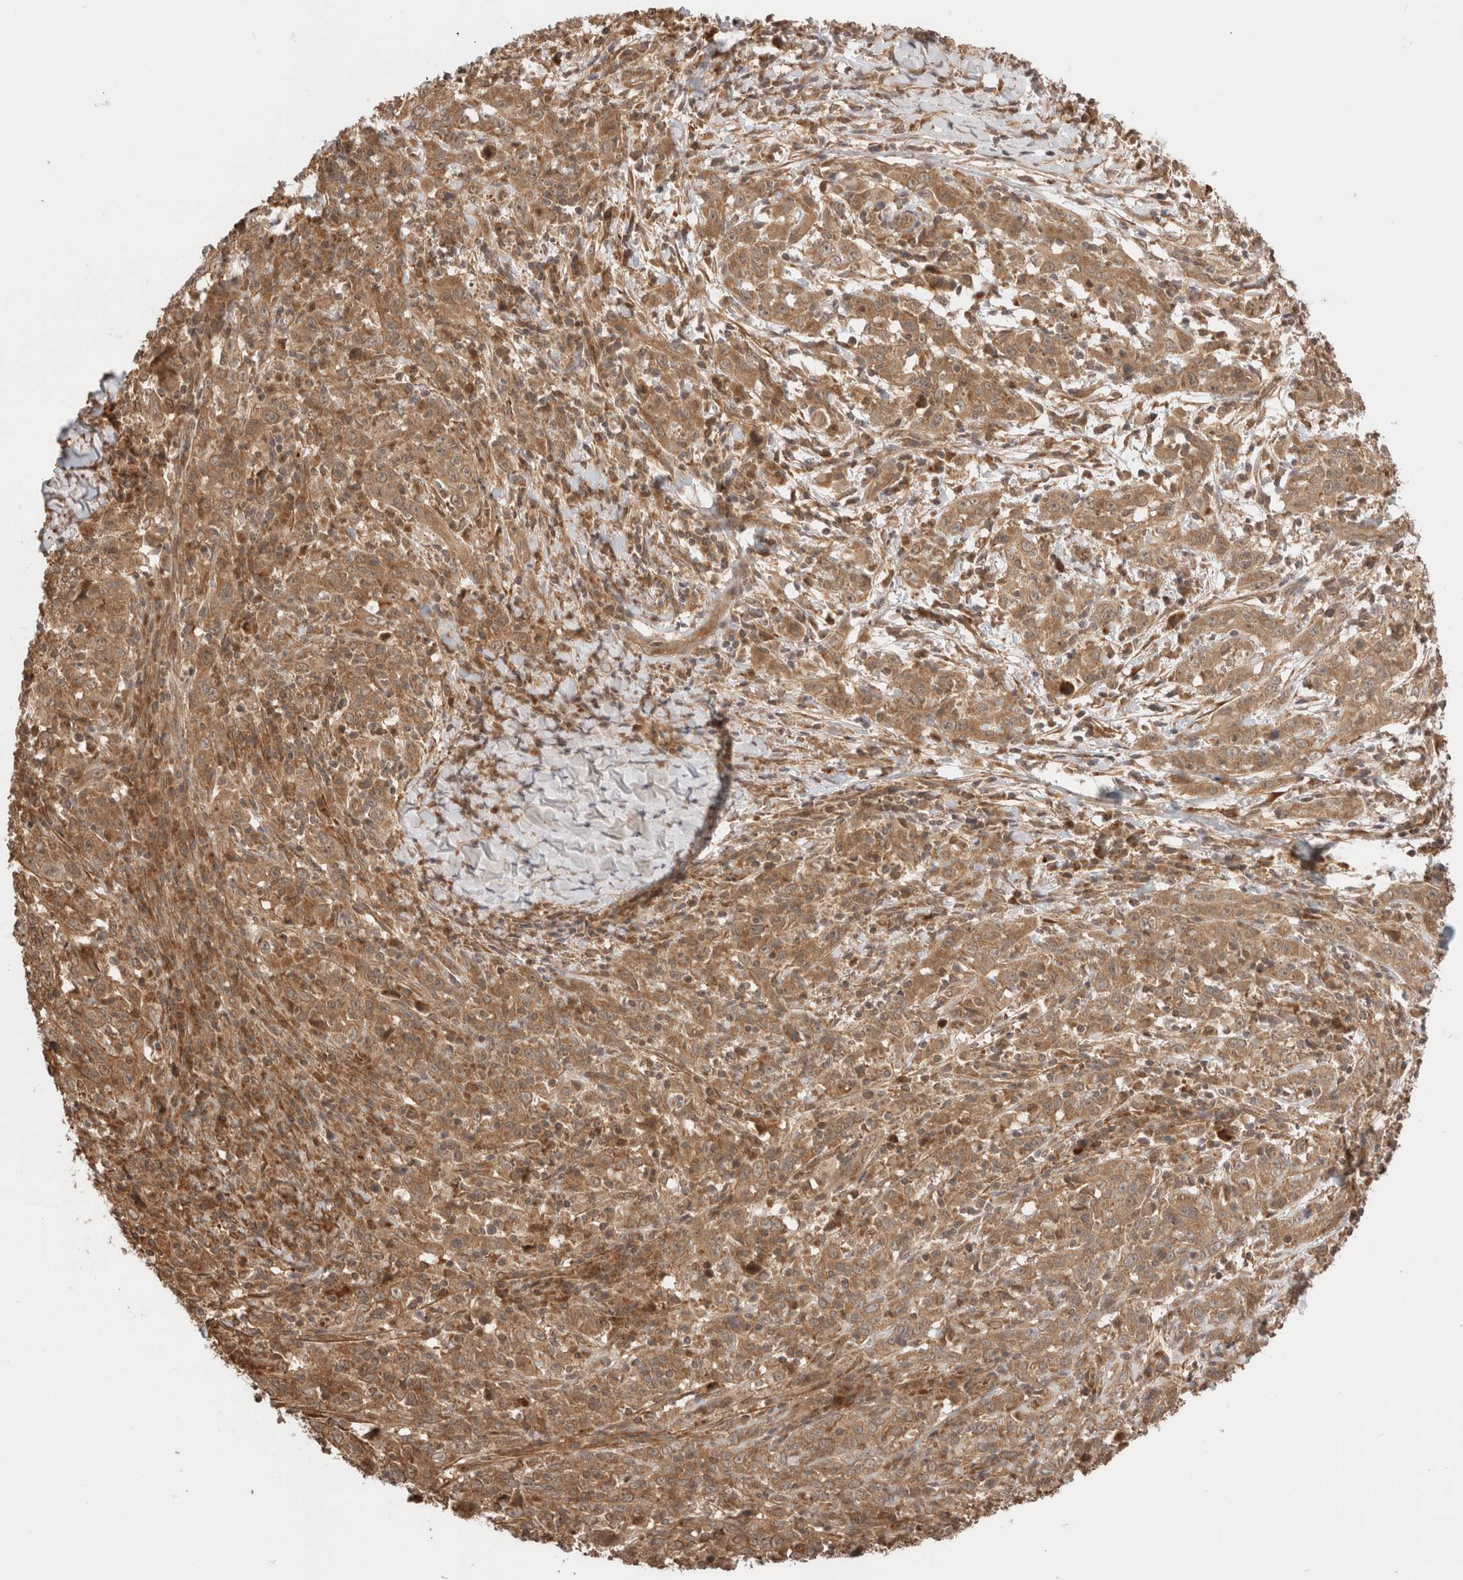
{"staining": {"intensity": "moderate", "quantity": ">75%", "location": "cytoplasmic/membranous"}, "tissue": "cervical cancer", "cell_type": "Tumor cells", "image_type": "cancer", "snomed": [{"axis": "morphology", "description": "Squamous cell carcinoma, NOS"}, {"axis": "topography", "description": "Cervix"}], "caption": "A brown stain shows moderate cytoplasmic/membranous expression of a protein in human cervical cancer (squamous cell carcinoma) tumor cells. The protein is shown in brown color, while the nuclei are stained blue.", "gene": "ZNF649", "patient": {"sex": "female", "age": 46}}